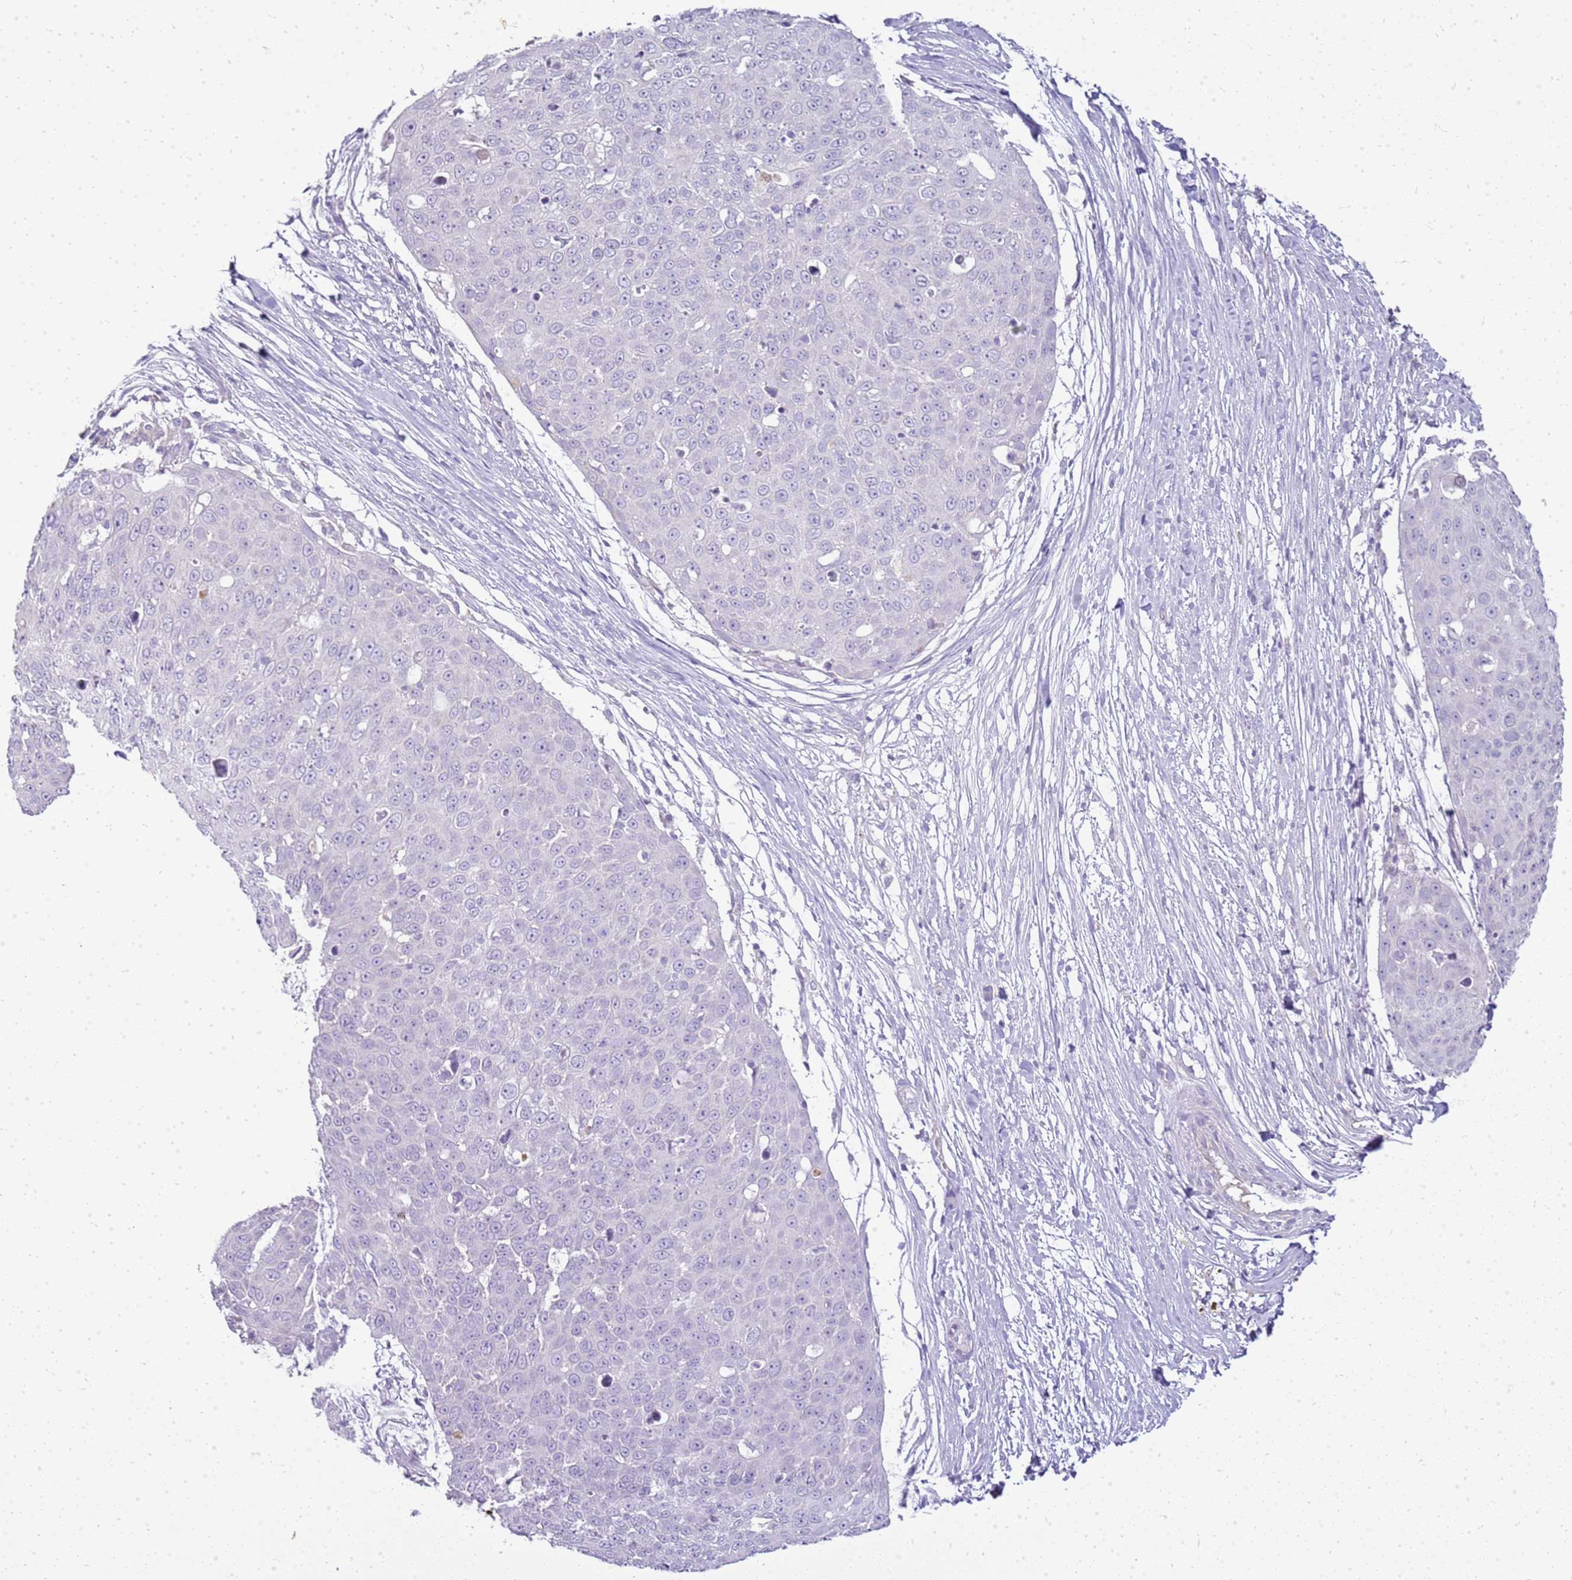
{"staining": {"intensity": "negative", "quantity": "none", "location": "none"}, "tissue": "skin cancer", "cell_type": "Tumor cells", "image_type": "cancer", "snomed": [{"axis": "morphology", "description": "Squamous cell carcinoma, NOS"}, {"axis": "topography", "description": "Skin"}], "caption": "Tumor cells show no significant positivity in skin cancer (squamous cell carcinoma).", "gene": "FABP2", "patient": {"sex": "male", "age": 71}}